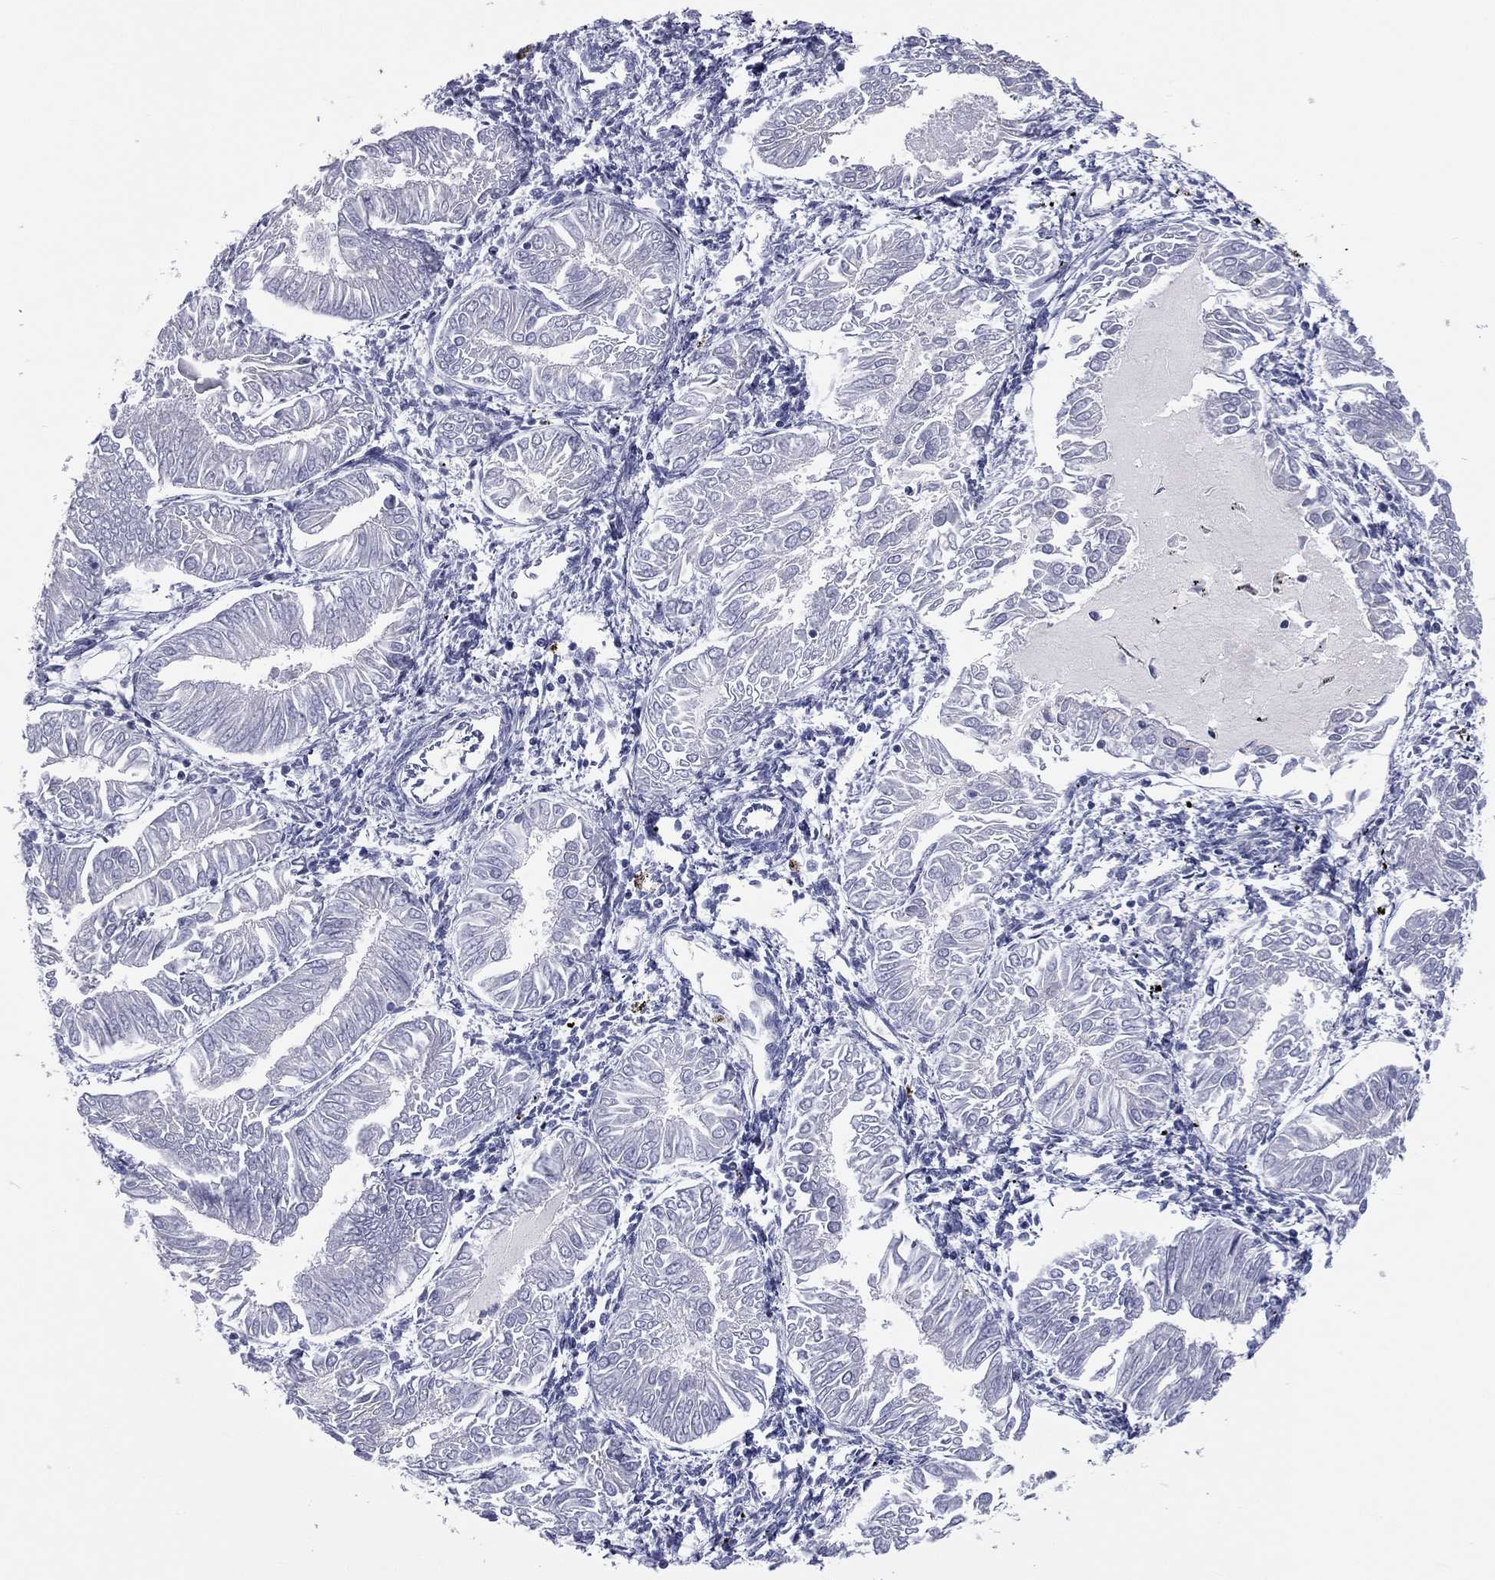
{"staining": {"intensity": "negative", "quantity": "none", "location": "none"}, "tissue": "endometrial cancer", "cell_type": "Tumor cells", "image_type": "cancer", "snomed": [{"axis": "morphology", "description": "Adenocarcinoma, NOS"}, {"axis": "topography", "description": "Endometrium"}], "caption": "High magnification brightfield microscopy of endometrial cancer stained with DAB (3,3'-diaminobenzidine) (brown) and counterstained with hematoxylin (blue): tumor cells show no significant expression.", "gene": "MLN", "patient": {"sex": "female", "age": 53}}